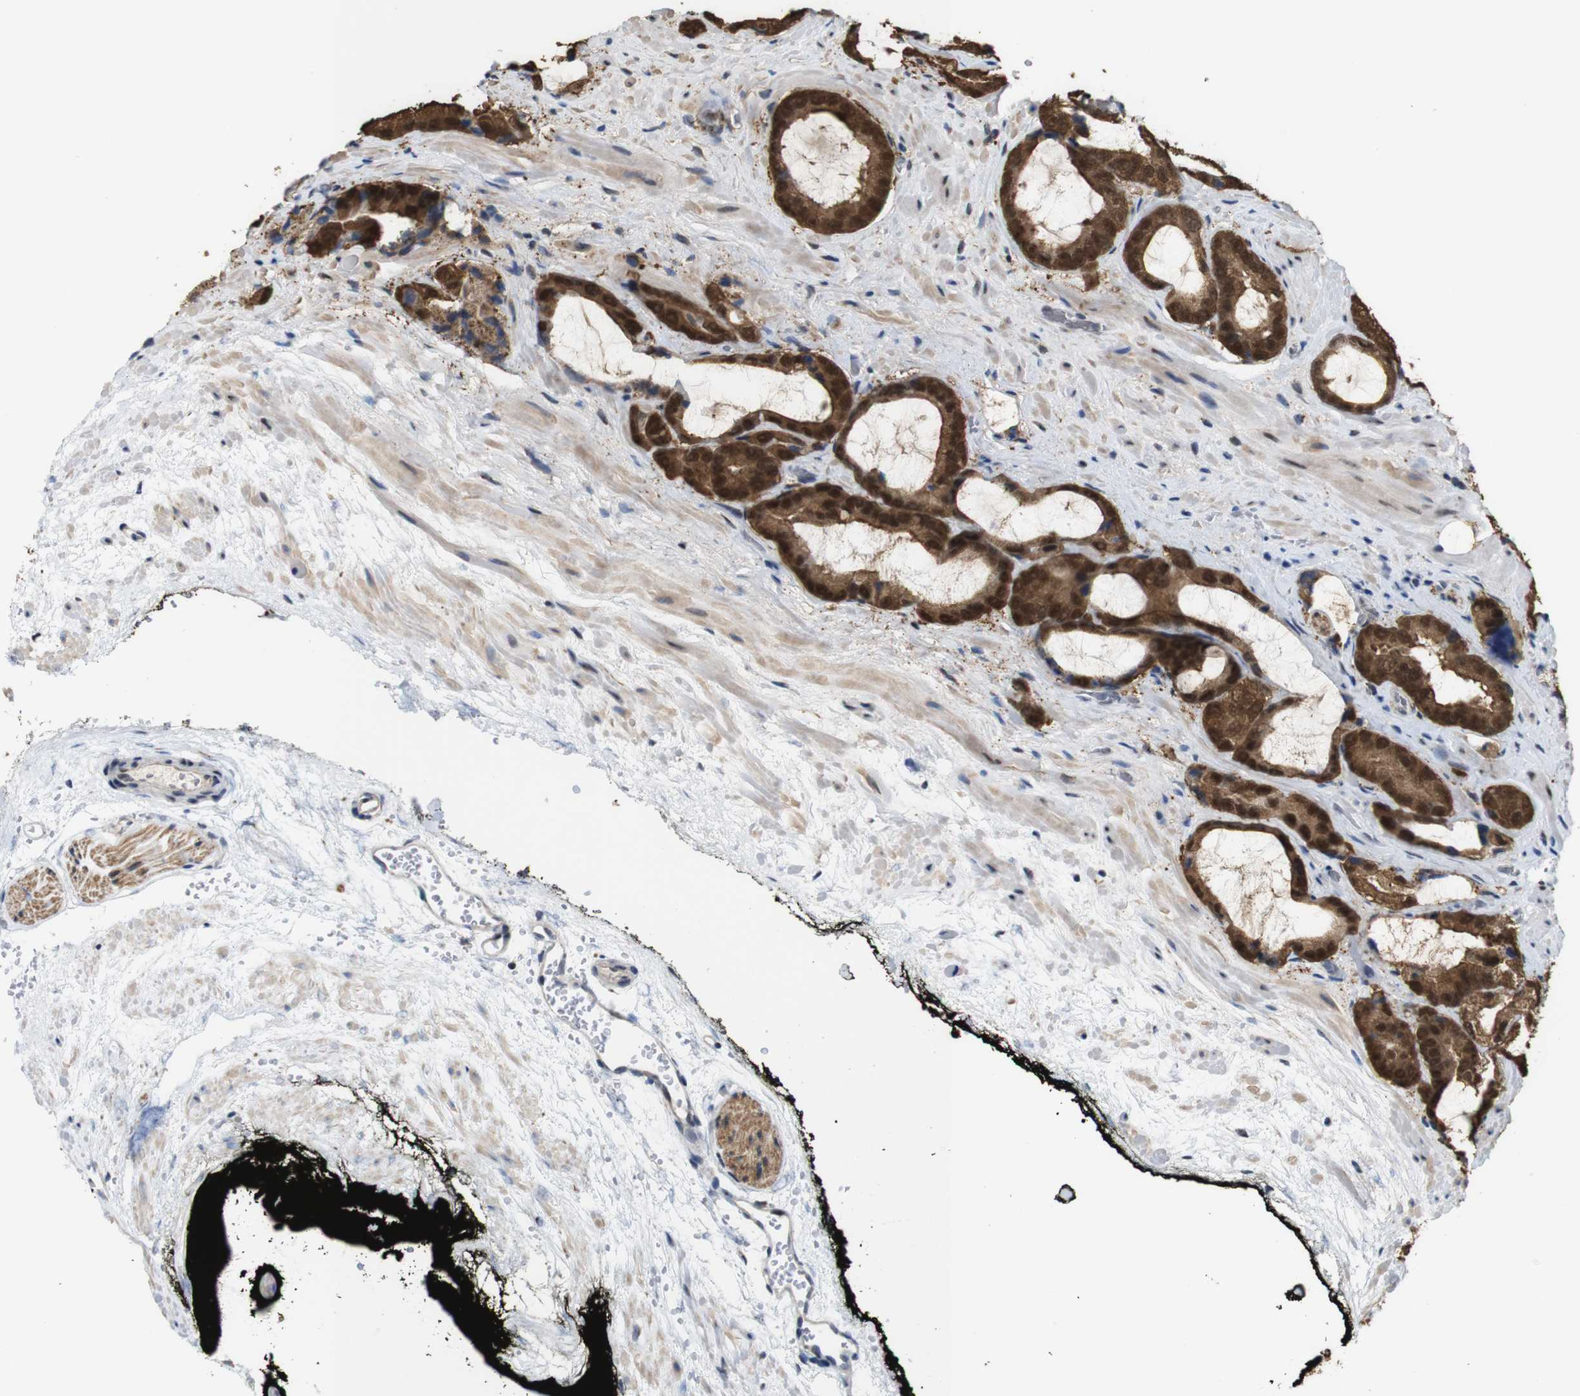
{"staining": {"intensity": "strong", "quantity": ">75%", "location": "cytoplasmic/membranous,nuclear"}, "tissue": "prostate cancer", "cell_type": "Tumor cells", "image_type": "cancer", "snomed": [{"axis": "morphology", "description": "Adenocarcinoma, Low grade"}, {"axis": "topography", "description": "Prostate"}], "caption": "Protein expression by immunohistochemistry (IHC) displays strong cytoplasmic/membranous and nuclear positivity in approximately >75% of tumor cells in prostate cancer. (DAB (3,3'-diaminobenzidine) IHC, brown staining for protein, blue staining for nuclei).", "gene": "PNMA8A", "patient": {"sex": "male", "age": 60}}